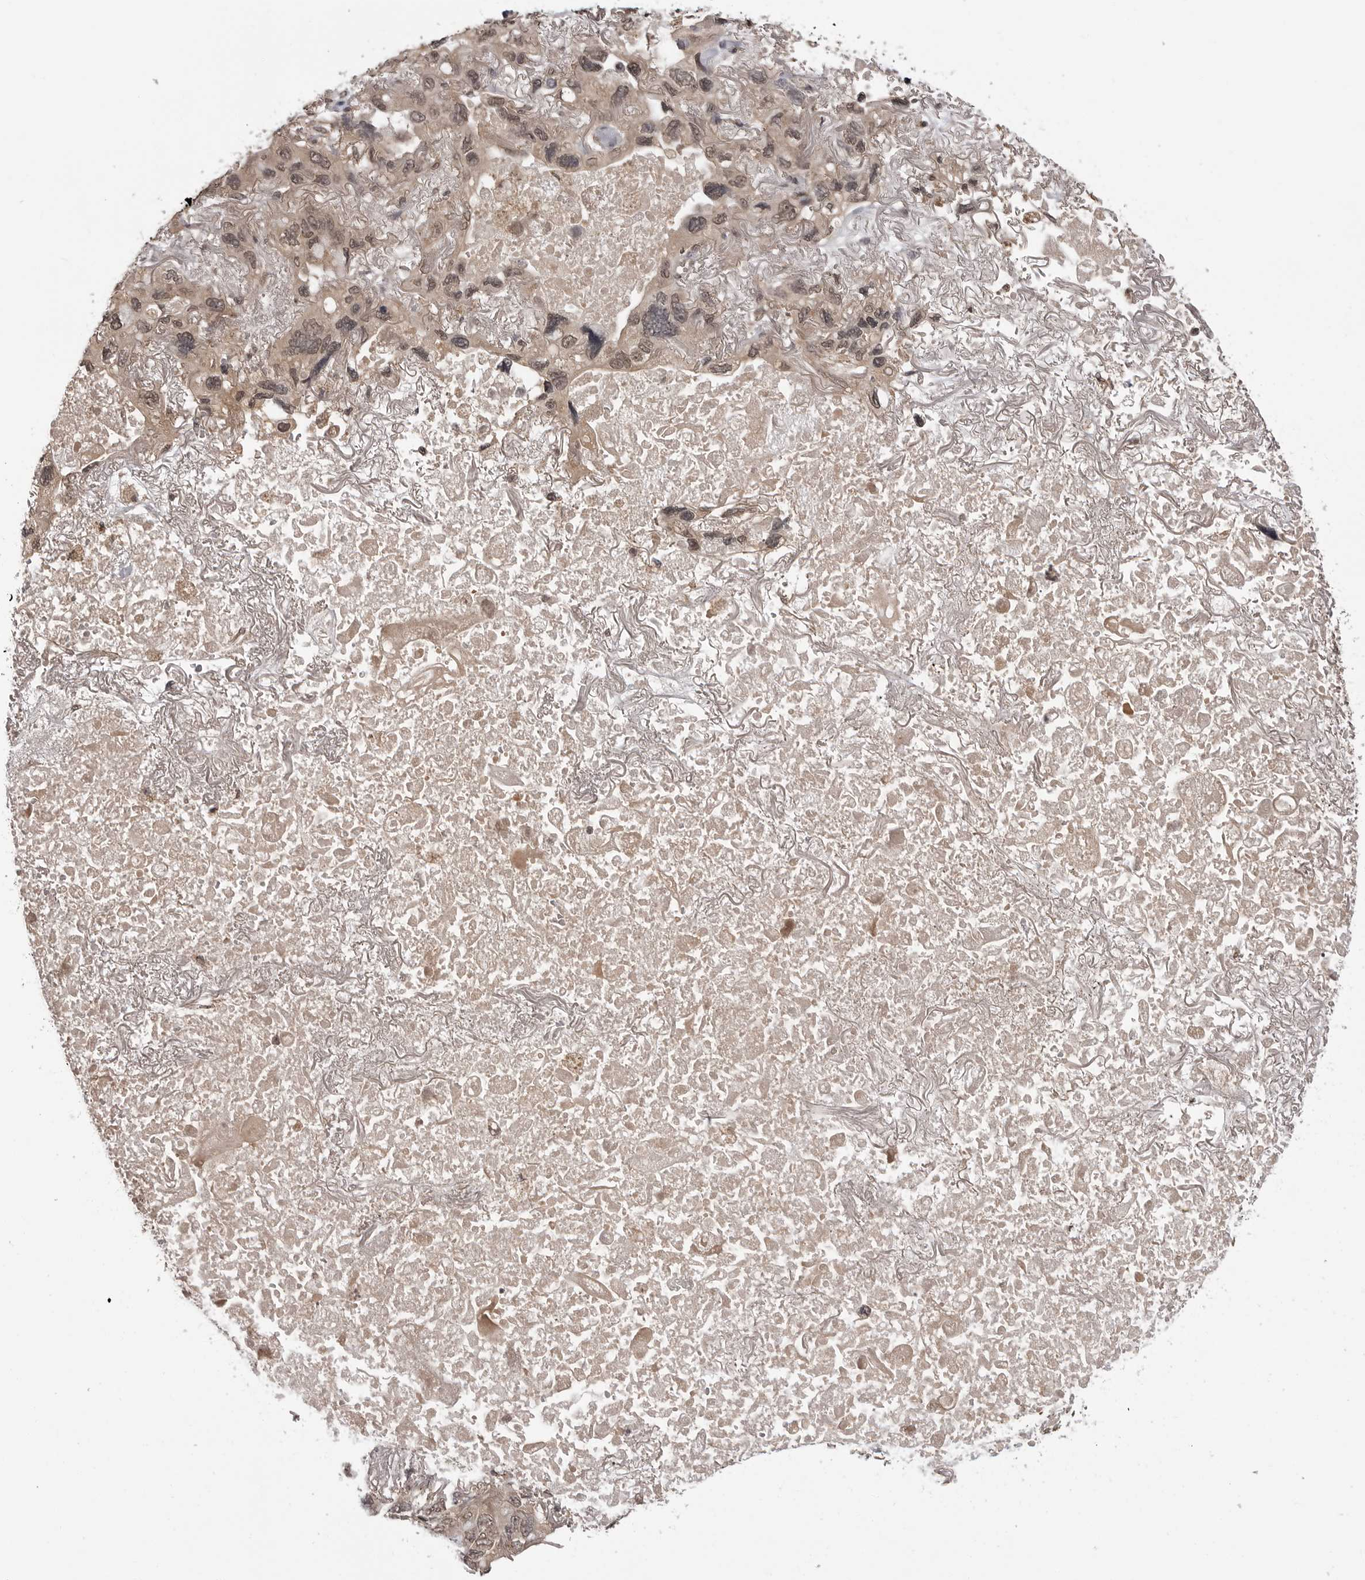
{"staining": {"intensity": "moderate", "quantity": ">75%", "location": "cytoplasmic/membranous,nuclear"}, "tissue": "lung cancer", "cell_type": "Tumor cells", "image_type": "cancer", "snomed": [{"axis": "morphology", "description": "Squamous cell carcinoma, NOS"}, {"axis": "topography", "description": "Lung"}], "caption": "The immunohistochemical stain labels moderate cytoplasmic/membranous and nuclear positivity in tumor cells of lung cancer tissue.", "gene": "IL24", "patient": {"sex": "female", "age": 73}}